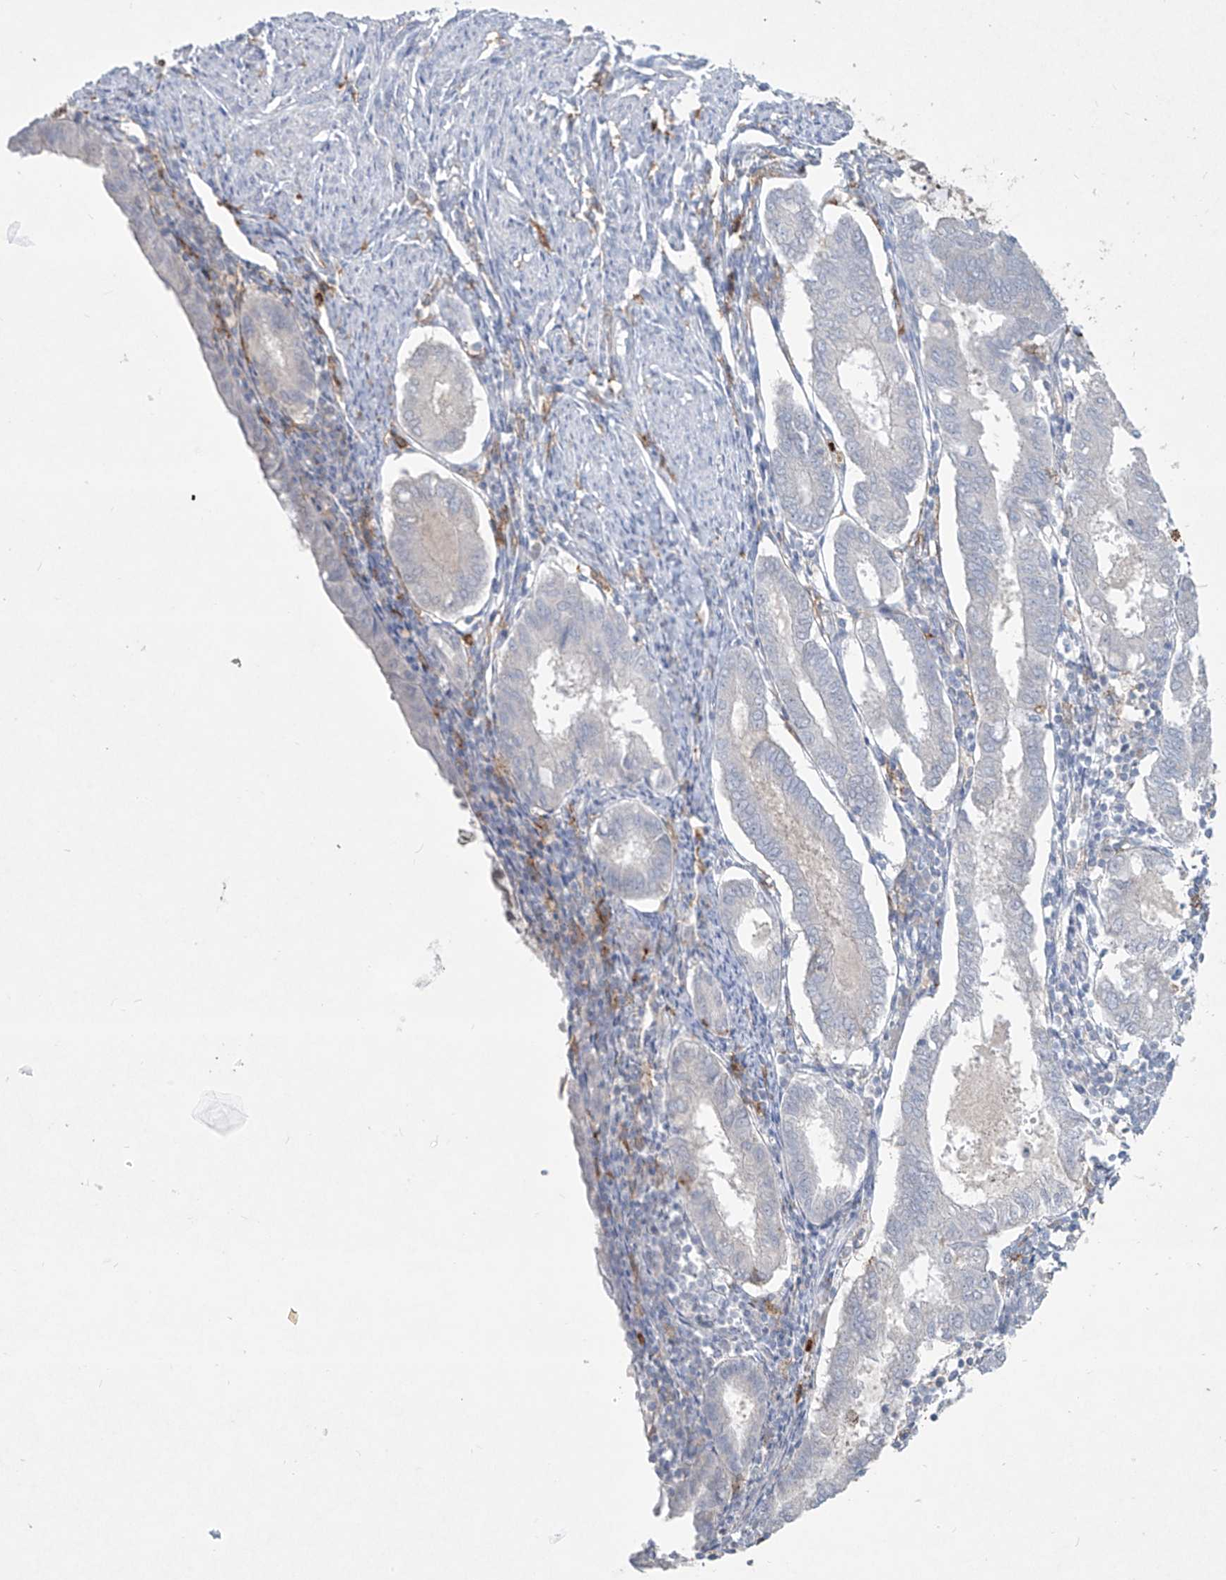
{"staining": {"intensity": "negative", "quantity": "none", "location": "none"}, "tissue": "endometrial cancer", "cell_type": "Tumor cells", "image_type": "cancer", "snomed": [{"axis": "morphology", "description": "Adenocarcinoma, NOS"}, {"axis": "topography", "description": "Endometrium"}], "caption": "Endometrial adenocarcinoma was stained to show a protein in brown. There is no significant expression in tumor cells. (DAB (3,3'-diaminobenzidine) immunohistochemistry with hematoxylin counter stain).", "gene": "FCGR3A", "patient": {"sex": "female", "age": 86}}